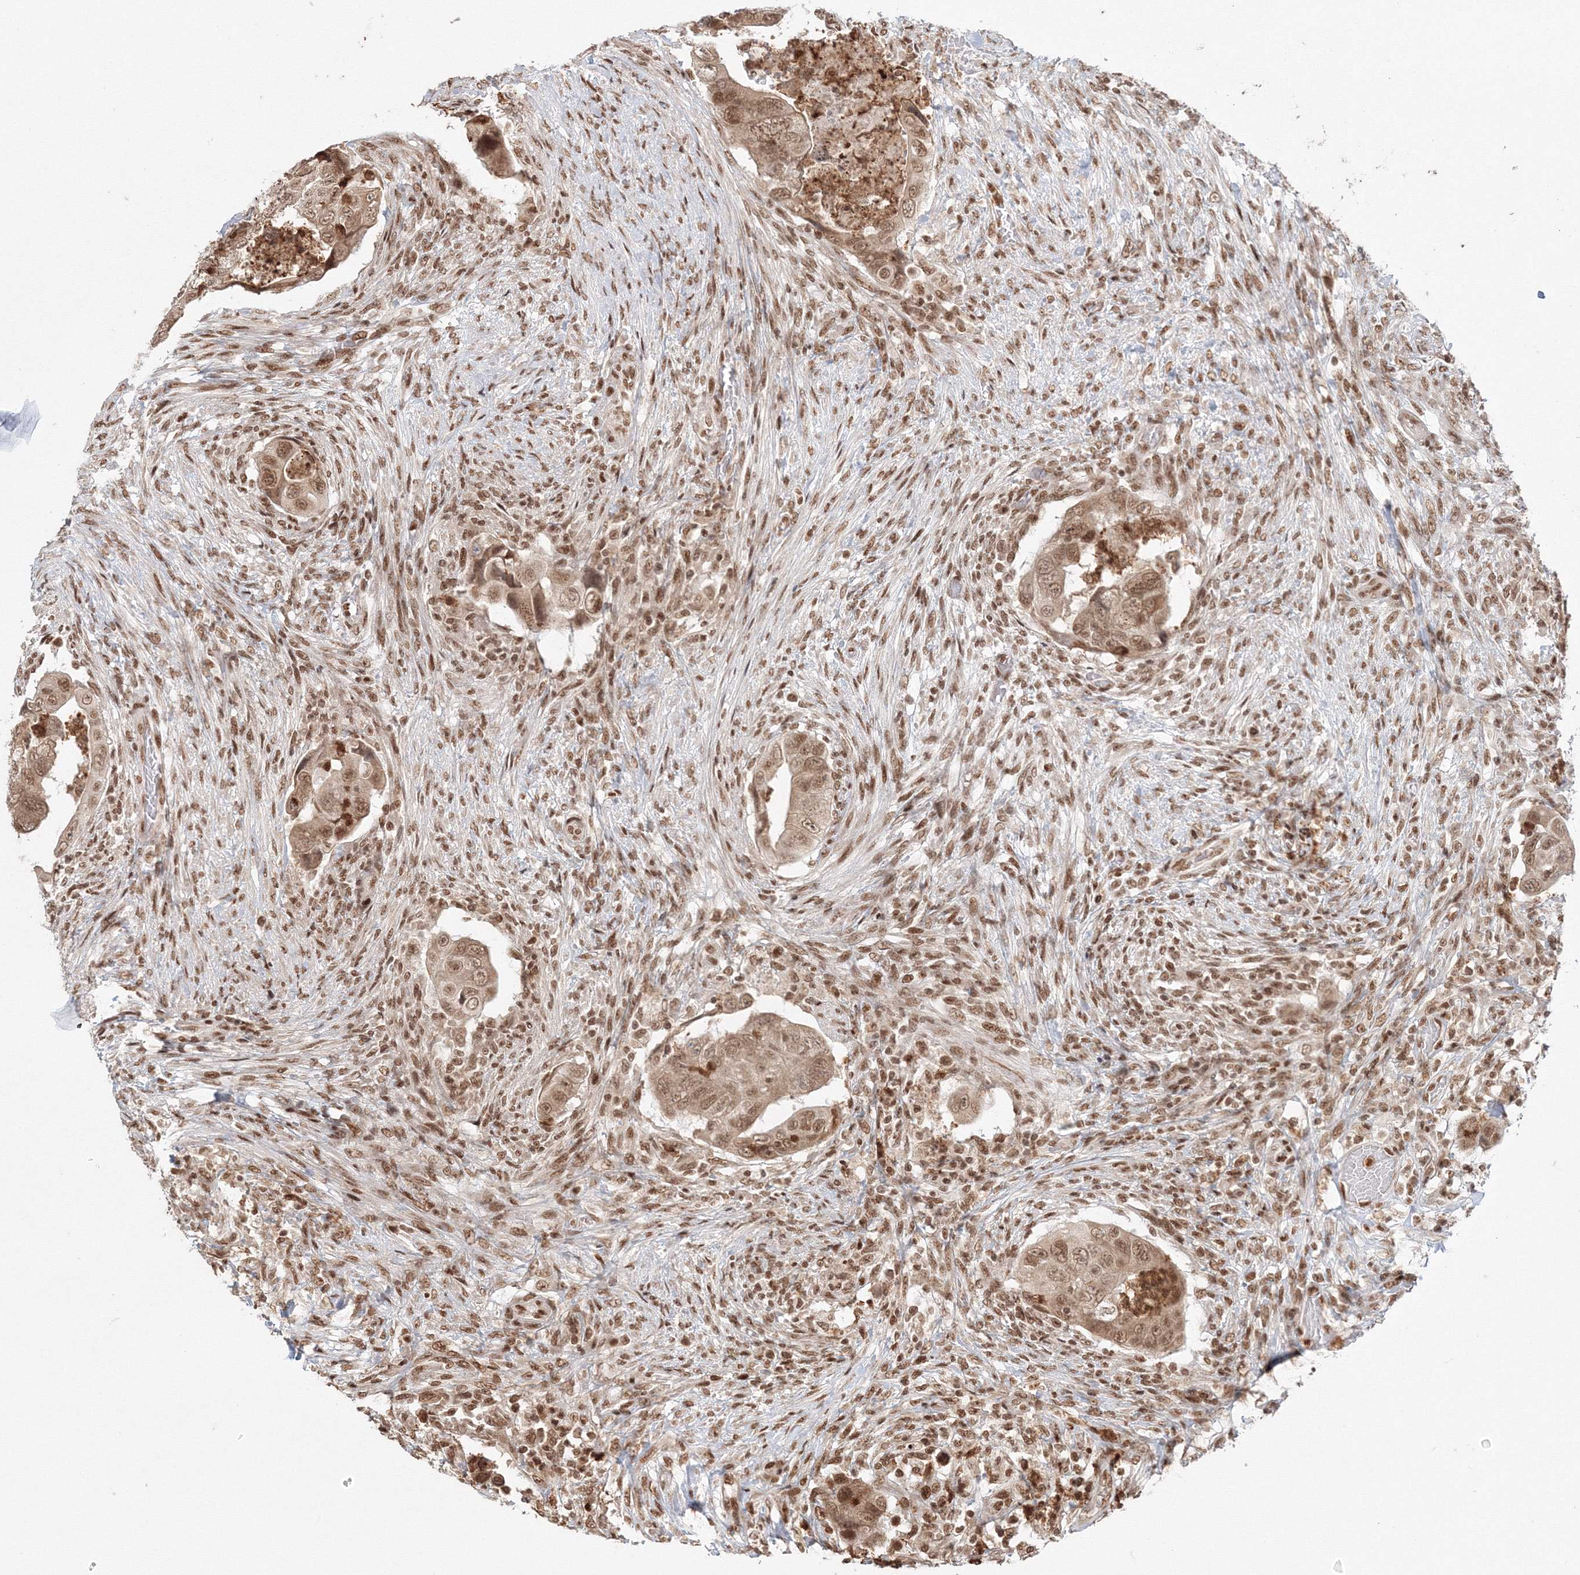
{"staining": {"intensity": "moderate", "quantity": ">75%", "location": "nuclear"}, "tissue": "colorectal cancer", "cell_type": "Tumor cells", "image_type": "cancer", "snomed": [{"axis": "morphology", "description": "Adenocarcinoma, NOS"}, {"axis": "topography", "description": "Rectum"}], "caption": "Immunohistochemistry of human adenocarcinoma (colorectal) exhibits medium levels of moderate nuclear staining in approximately >75% of tumor cells.", "gene": "KIF20A", "patient": {"sex": "male", "age": 63}}